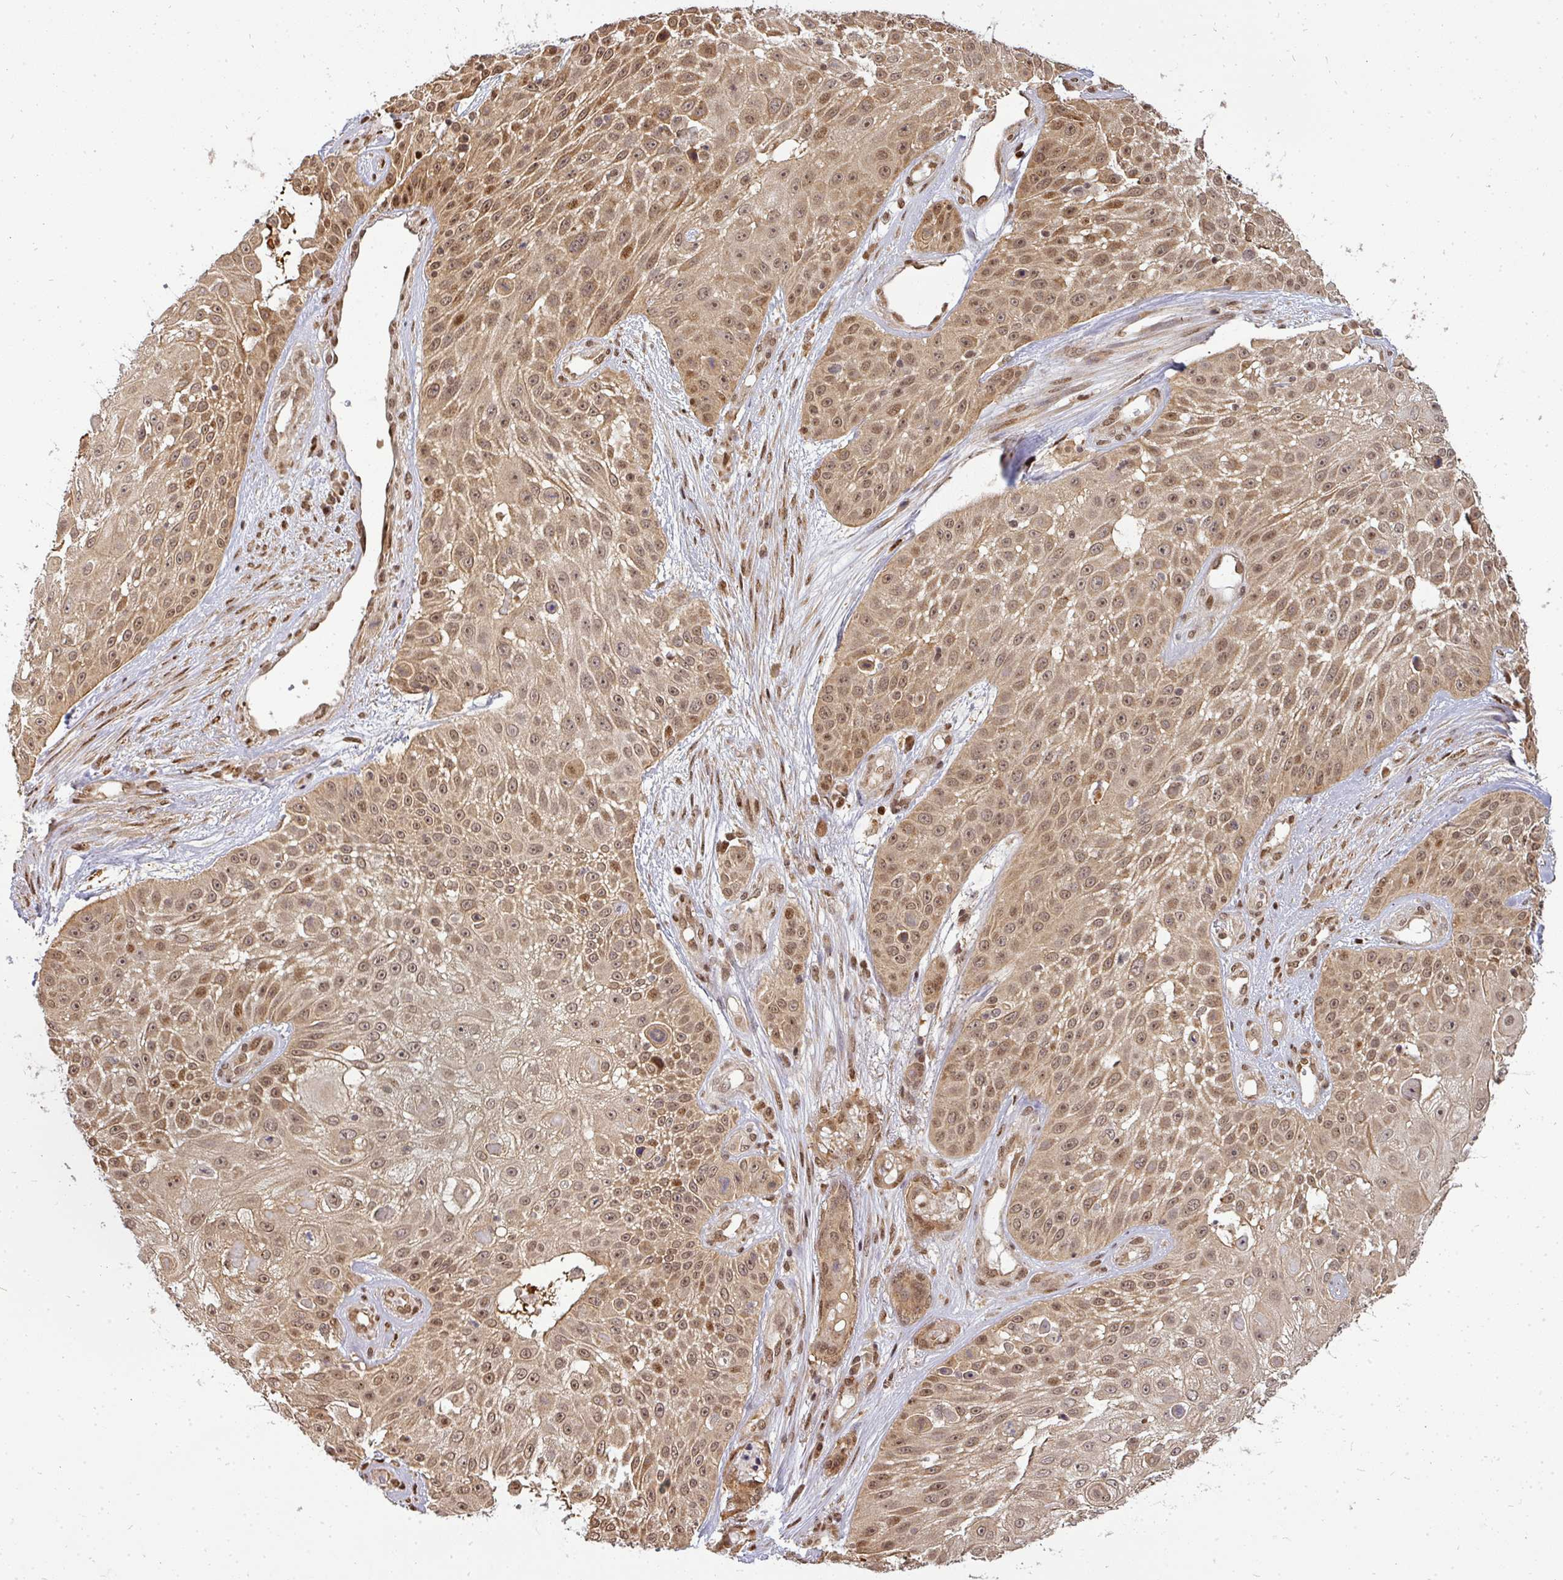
{"staining": {"intensity": "moderate", "quantity": ">75%", "location": "cytoplasmic/membranous,nuclear"}, "tissue": "skin cancer", "cell_type": "Tumor cells", "image_type": "cancer", "snomed": [{"axis": "morphology", "description": "Squamous cell carcinoma, NOS"}, {"axis": "topography", "description": "Skin"}], "caption": "Skin squamous cell carcinoma stained with DAB IHC shows medium levels of moderate cytoplasmic/membranous and nuclear expression in approximately >75% of tumor cells.", "gene": "PATZ1", "patient": {"sex": "female", "age": 86}}